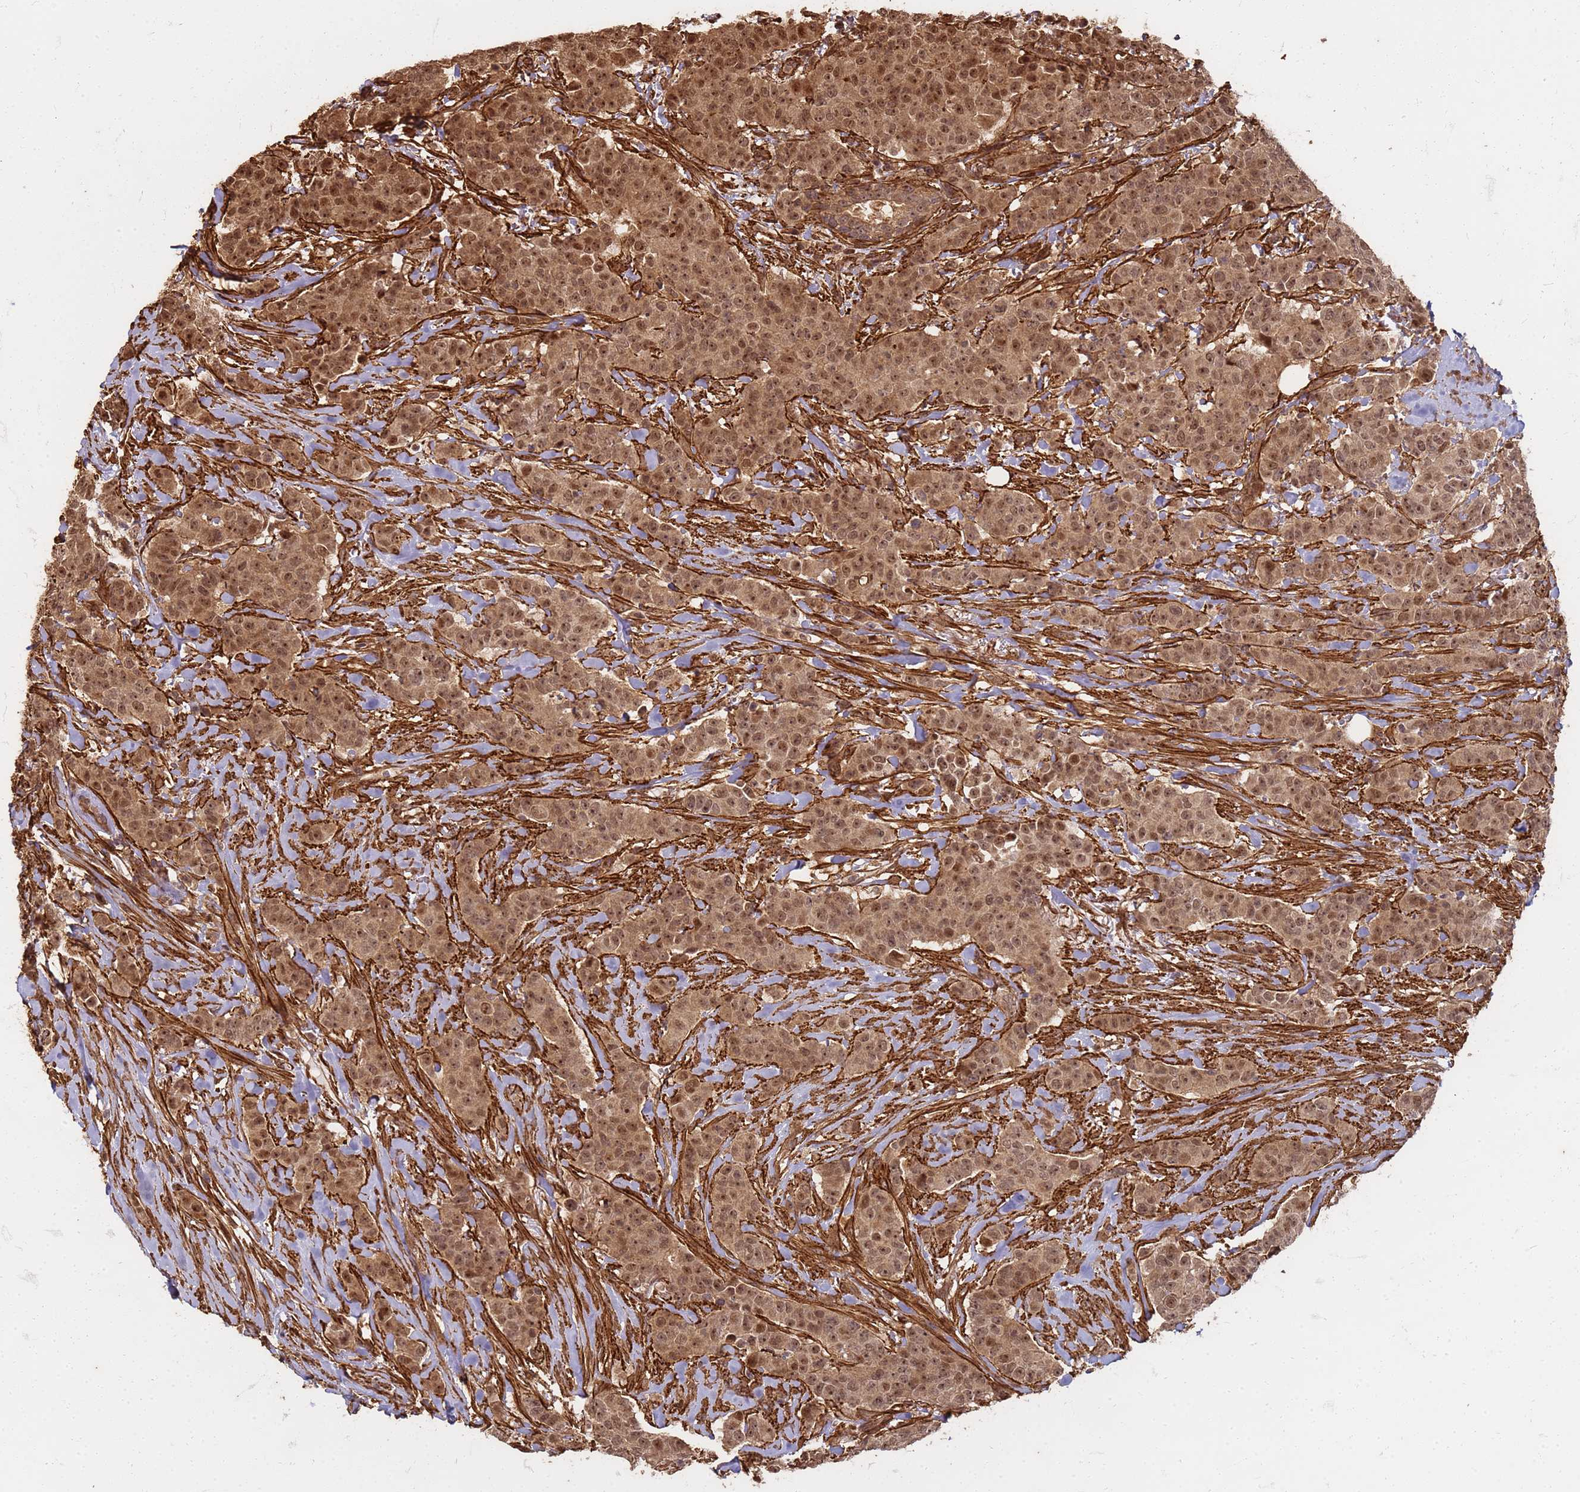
{"staining": {"intensity": "moderate", "quantity": ">75%", "location": "nuclear"}, "tissue": "breast cancer", "cell_type": "Tumor cells", "image_type": "cancer", "snomed": [{"axis": "morphology", "description": "Duct carcinoma"}, {"axis": "topography", "description": "Breast"}], "caption": "Immunohistochemistry of breast cancer (invasive ductal carcinoma) displays medium levels of moderate nuclear staining in approximately >75% of tumor cells.", "gene": "KIF26A", "patient": {"sex": "female", "age": 40}}